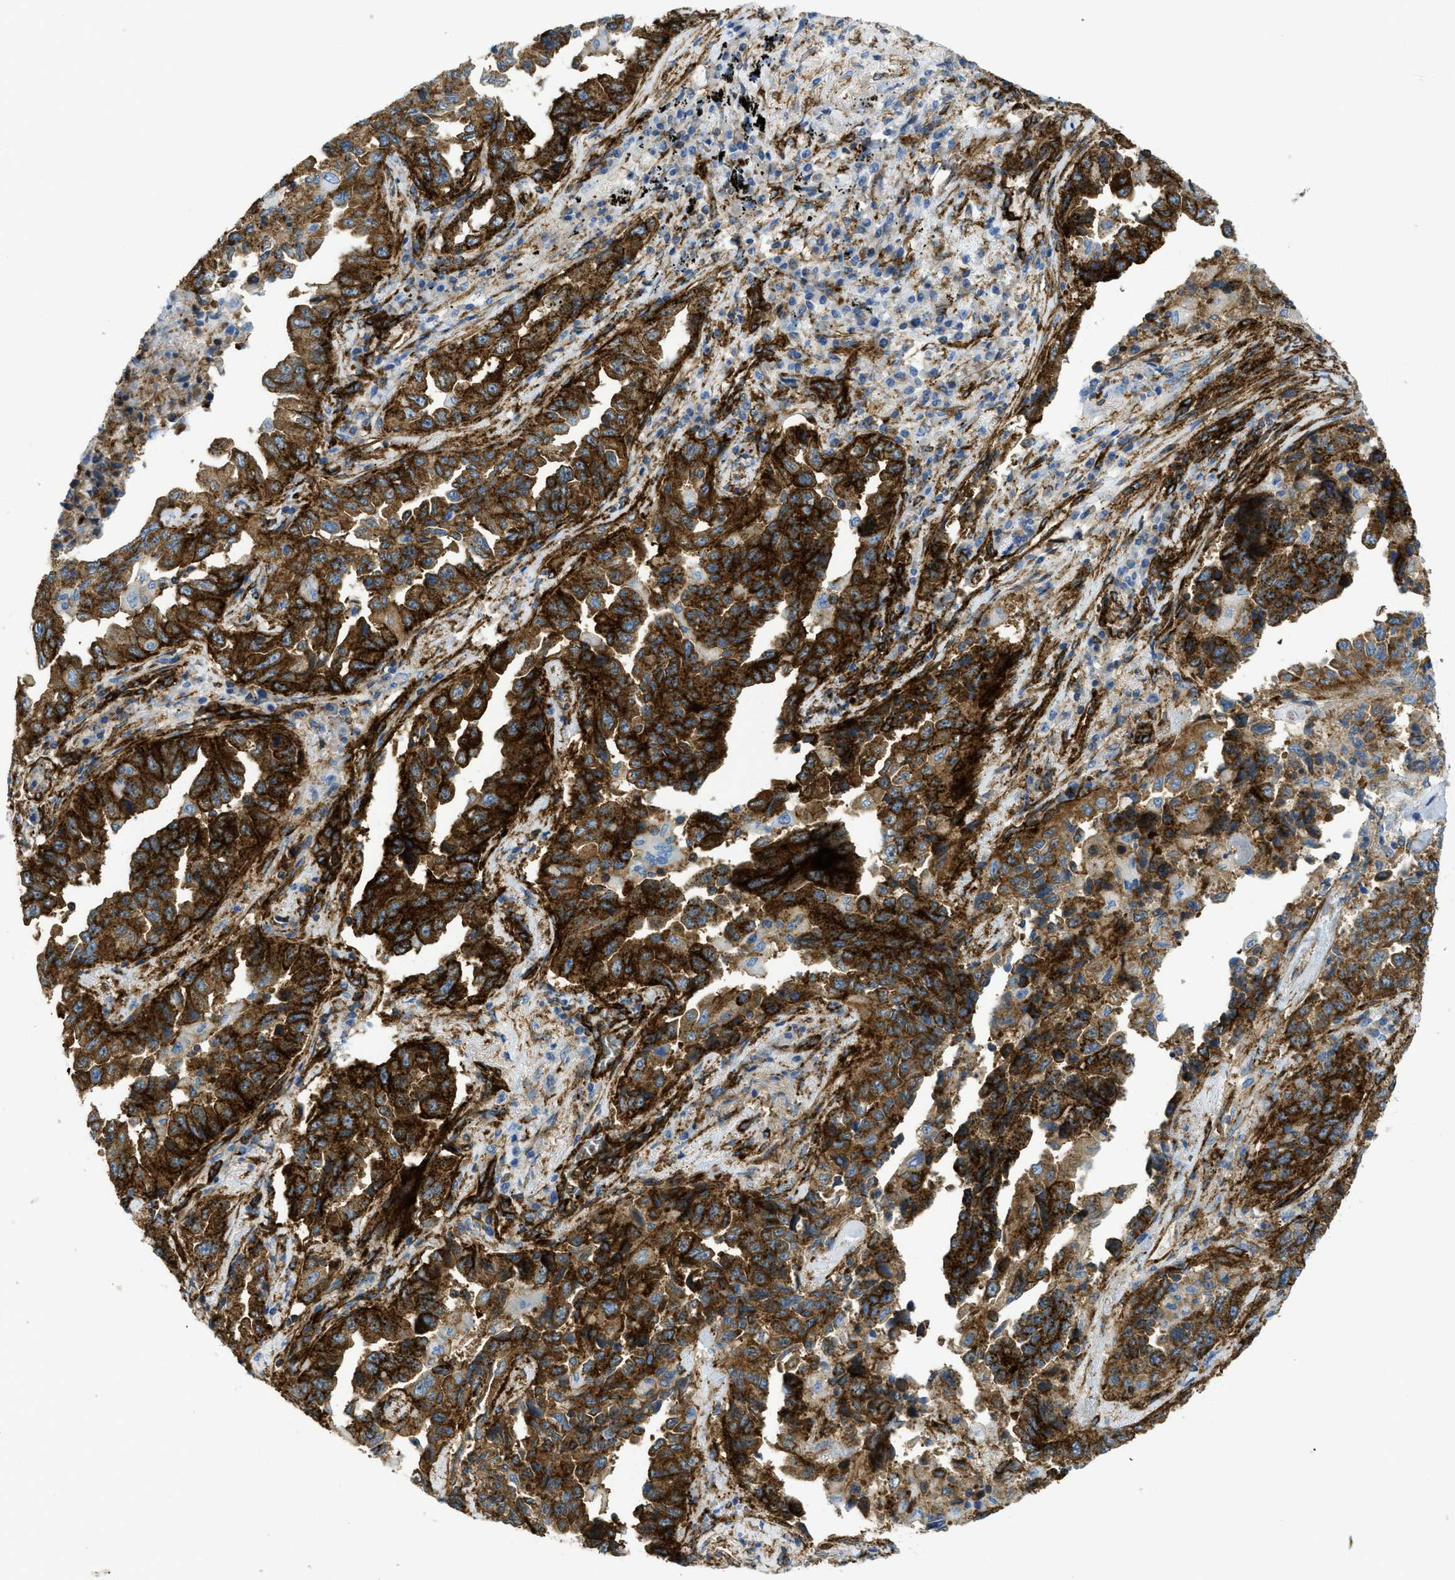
{"staining": {"intensity": "strong", "quantity": ">75%", "location": "cytoplasmic/membranous"}, "tissue": "lung cancer", "cell_type": "Tumor cells", "image_type": "cancer", "snomed": [{"axis": "morphology", "description": "Adenocarcinoma, NOS"}, {"axis": "topography", "description": "Lung"}], "caption": "Adenocarcinoma (lung) stained with immunohistochemistry reveals strong cytoplasmic/membranous positivity in about >75% of tumor cells.", "gene": "HIP1", "patient": {"sex": "female", "age": 51}}